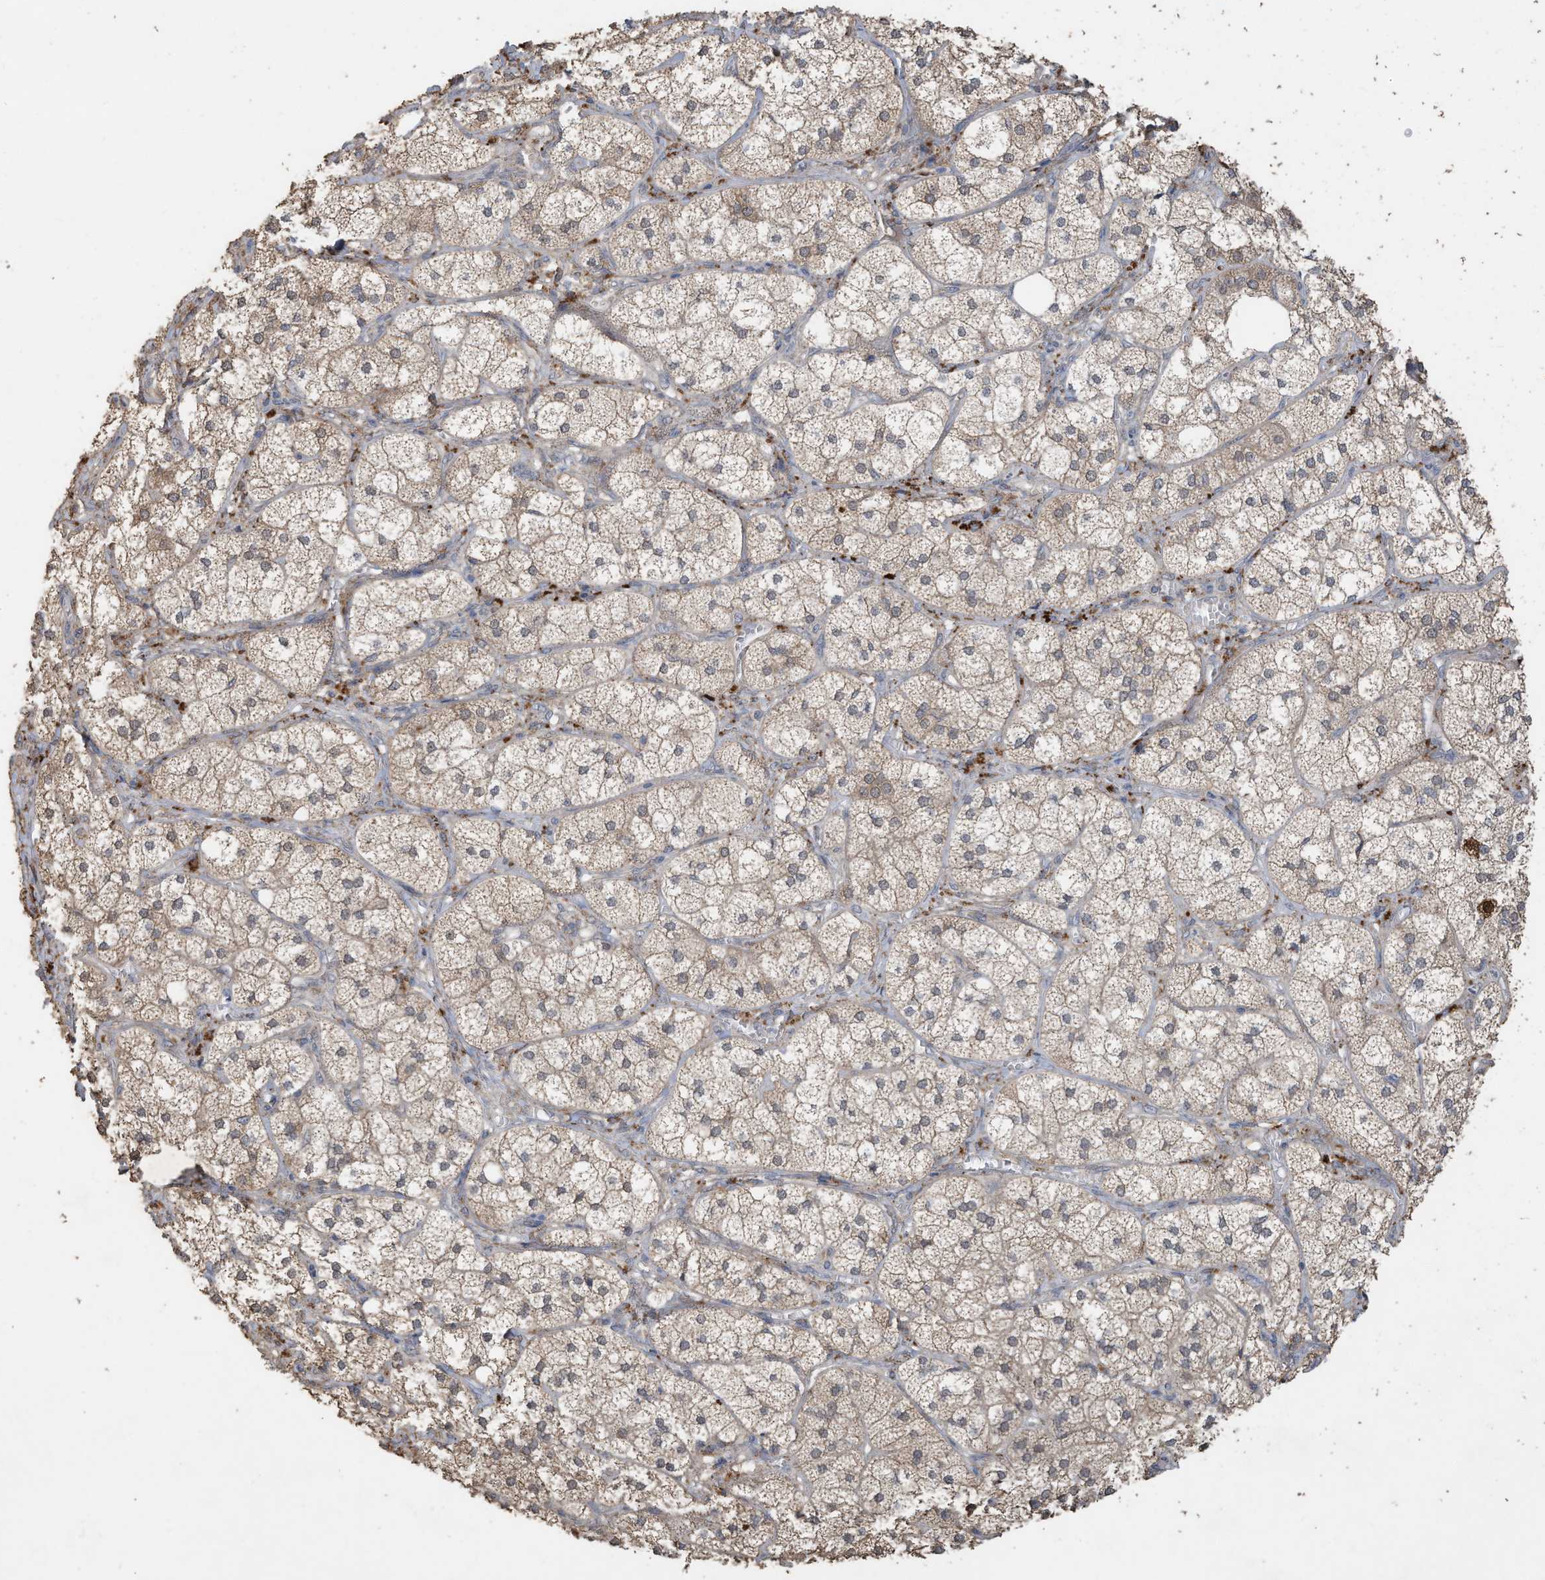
{"staining": {"intensity": "strong", "quantity": "25%-75%", "location": "cytoplasmic/membranous"}, "tissue": "adrenal gland", "cell_type": "Glandular cells", "image_type": "normal", "snomed": [{"axis": "morphology", "description": "Normal tissue, NOS"}, {"axis": "topography", "description": "Adrenal gland"}], "caption": "Strong cytoplasmic/membranous staining for a protein is identified in approximately 25%-75% of glandular cells of unremarkable adrenal gland using immunohistochemistry (IHC).", "gene": "CAPN13", "patient": {"sex": "female", "age": 61}}